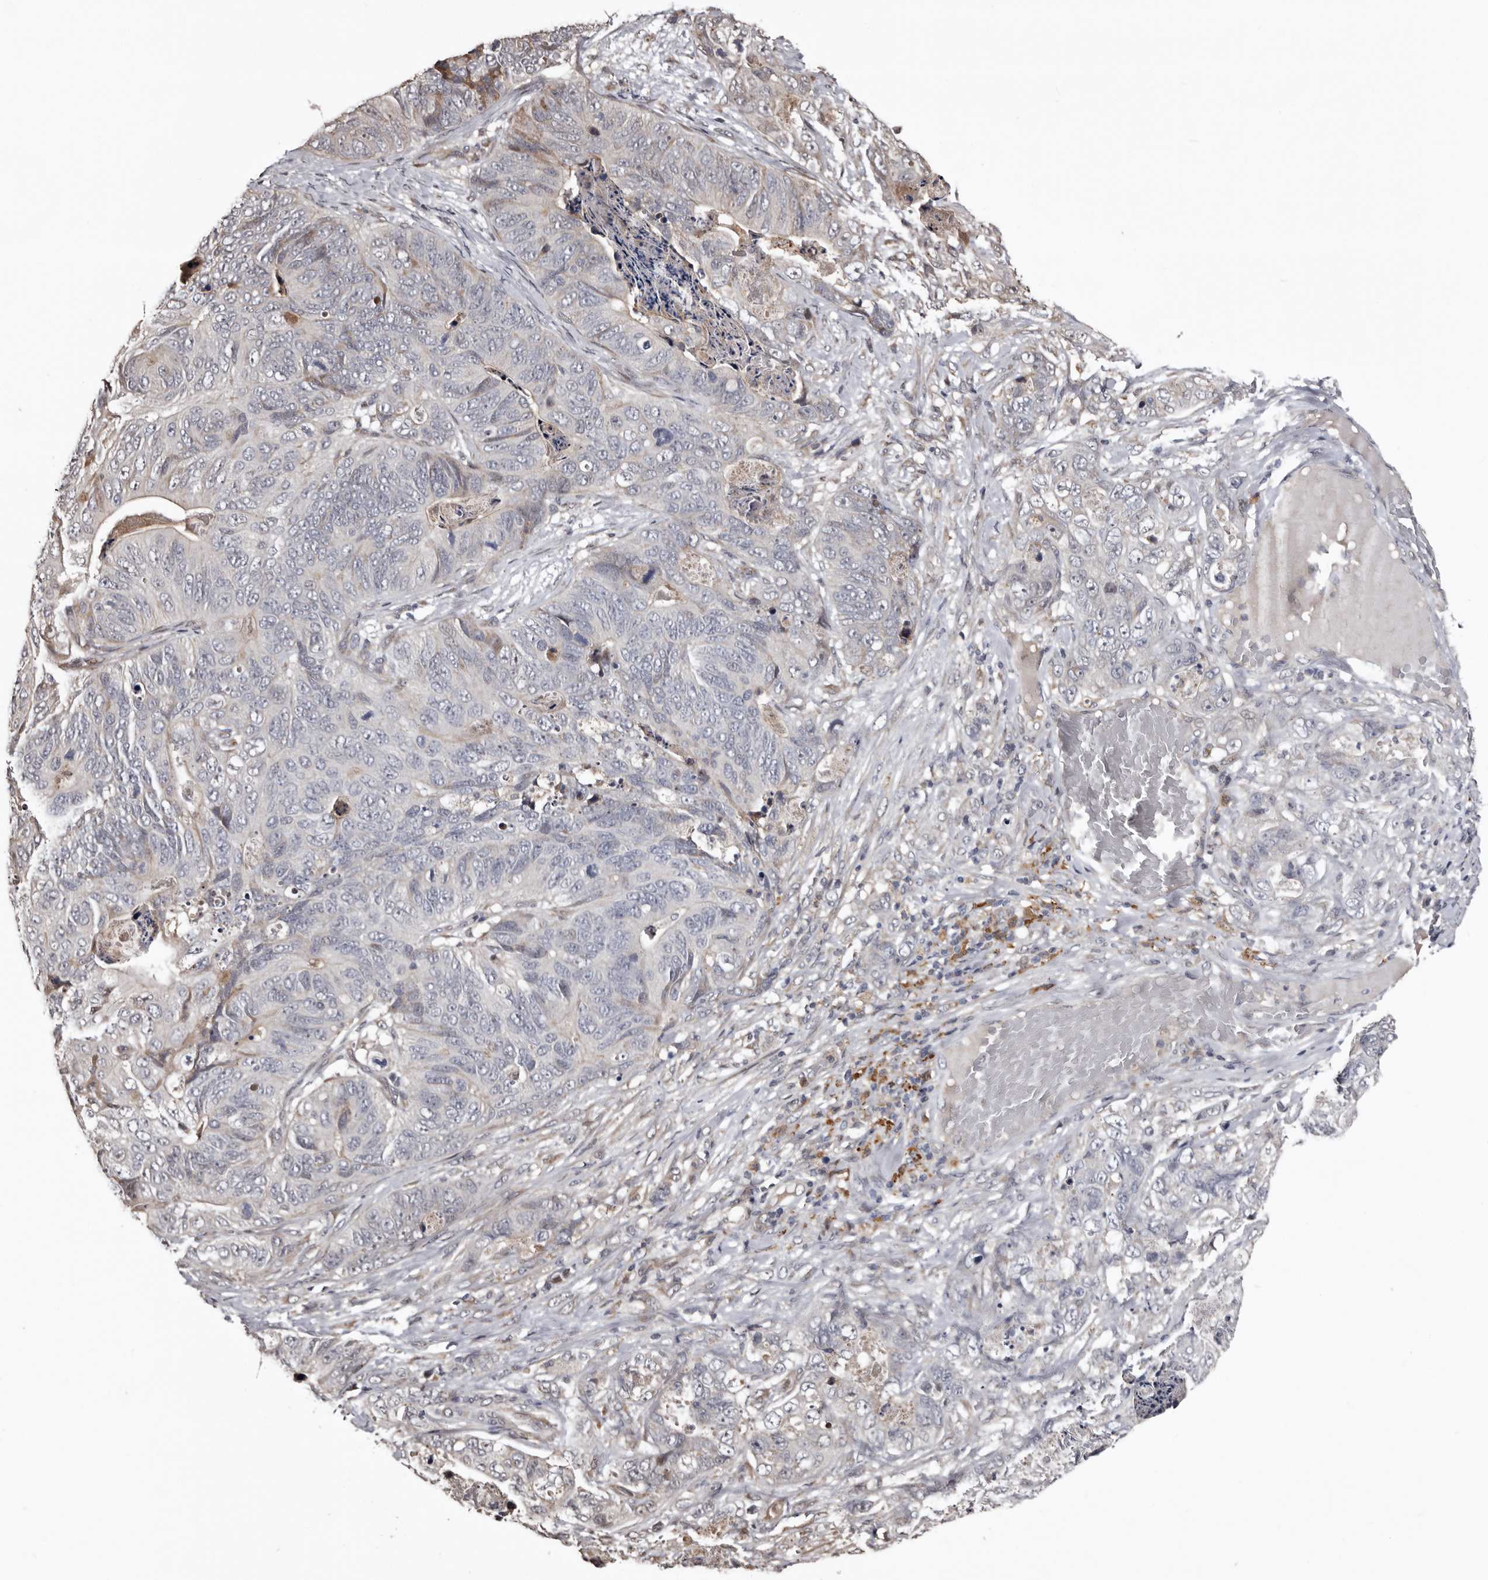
{"staining": {"intensity": "moderate", "quantity": "<25%", "location": "cytoplasmic/membranous"}, "tissue": "stomach cancer", "cell_type": "Tumor cells", "image_type": "cancer", "snomed": [{"axis": "morphology", "description": "Normal tissue, NOS"}, {"axis": "morphology", "description": "Adenocarcinoma, NOS"}, {"axis": "topography", "description": "Stomach"}], "caption": "Approximately <25% of tumor cells in human stomach cancer demonstrate moderate cytoplasmic/membranous protein positivity as visualized by brown immunohistochemical staining.", "gene": "SERTAD4", "patient": {"sex": "female", "age": 89}}